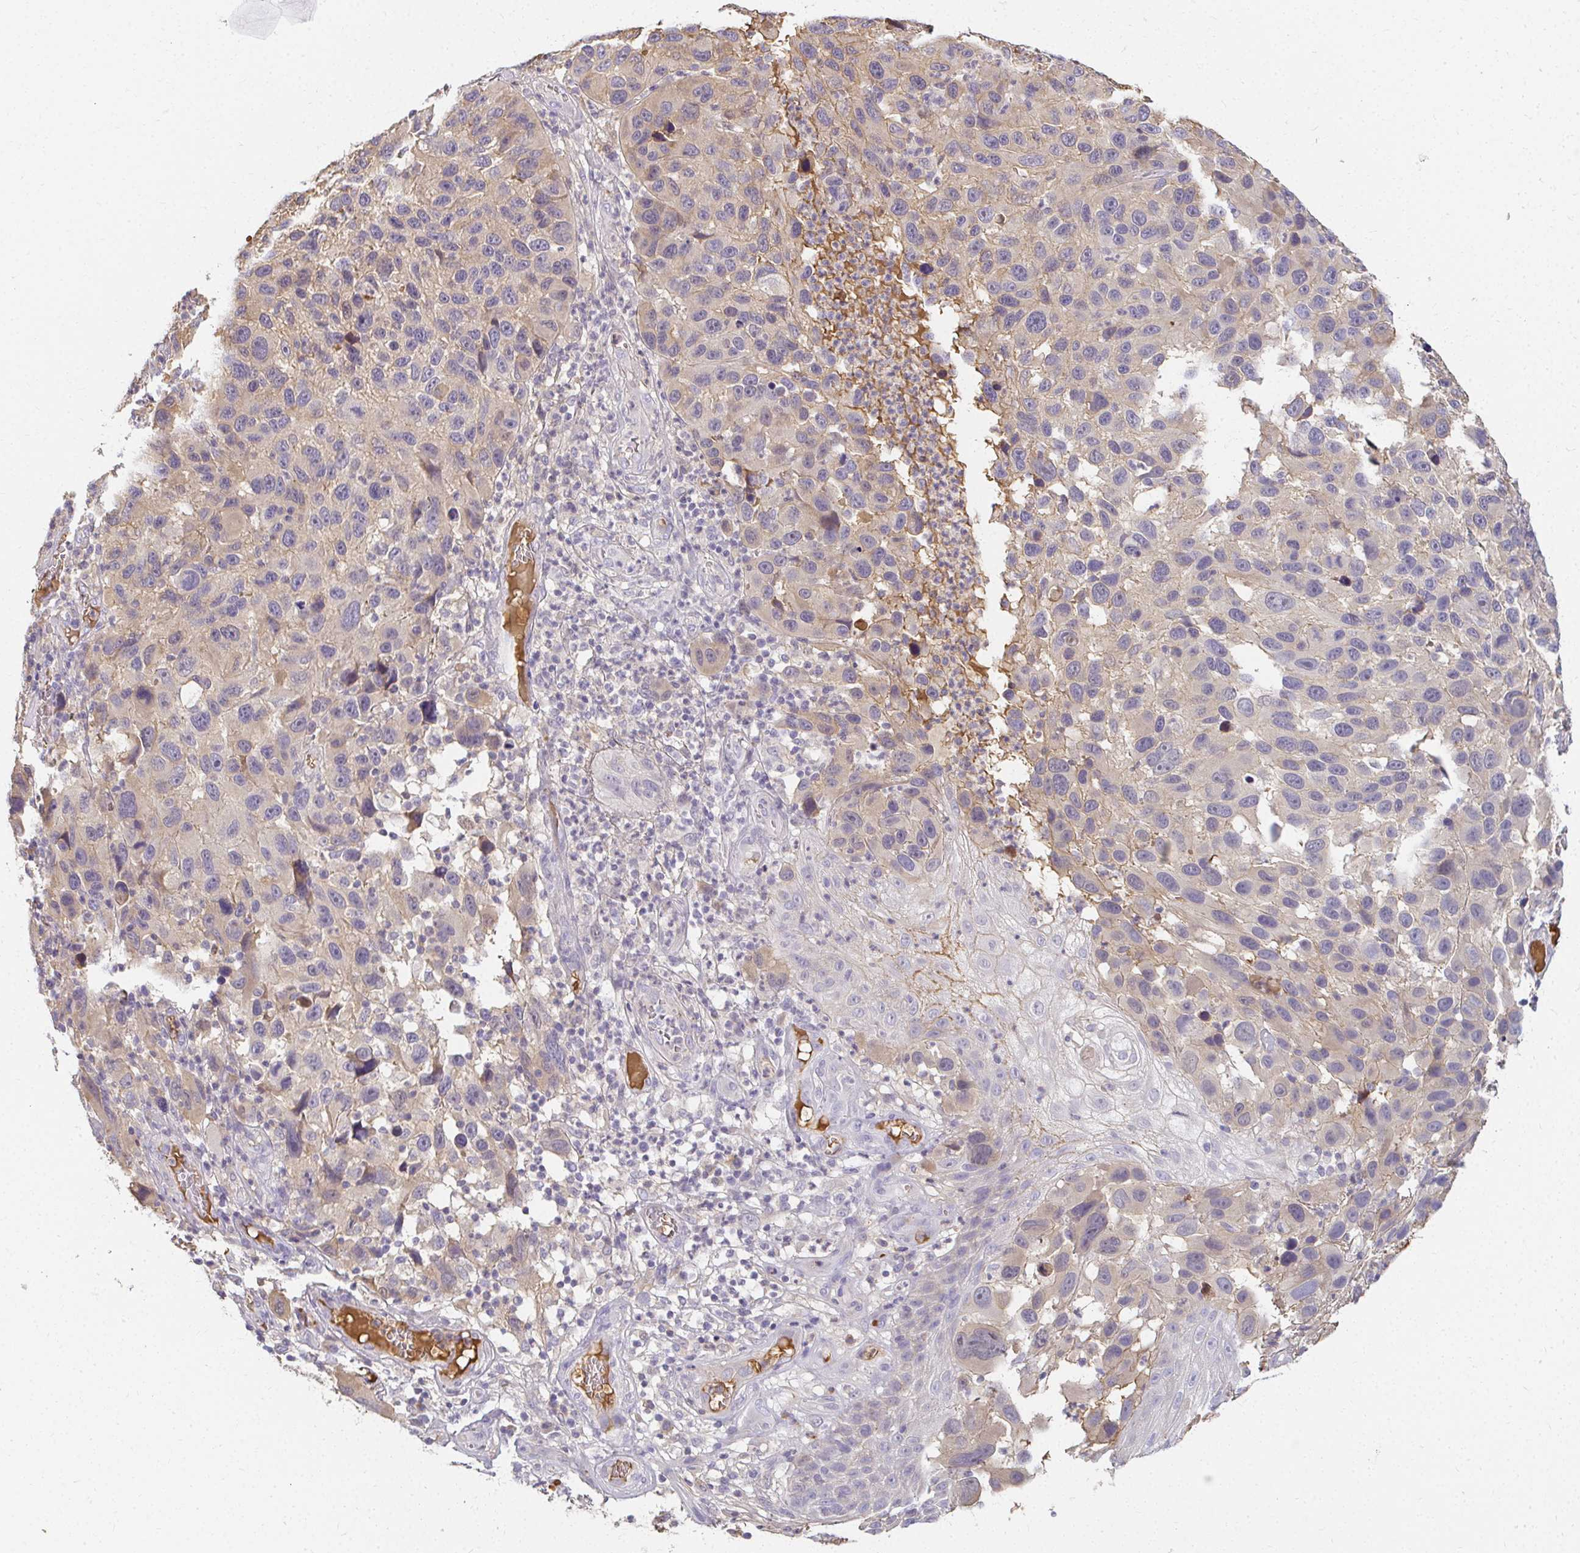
{"staining": {"intensity": "weak", "quantity": "<25%", "location": "cytoplasmic/membranous"}, "tissue": "melanoma", "cell_type": "Tumor cells", "image_type": "cancer", "snomed": [{"axis": "morphology", "description": "Malignant melanoma, NOS"}, {"axis": "topography", "description": "Skin"}], "caption": "Malignant melanoma was stained to show a protein in brown. There is no significant staining in tumor cells.", "gene": "LOXL4", "patient": {"sex": "male", "age": 53}}